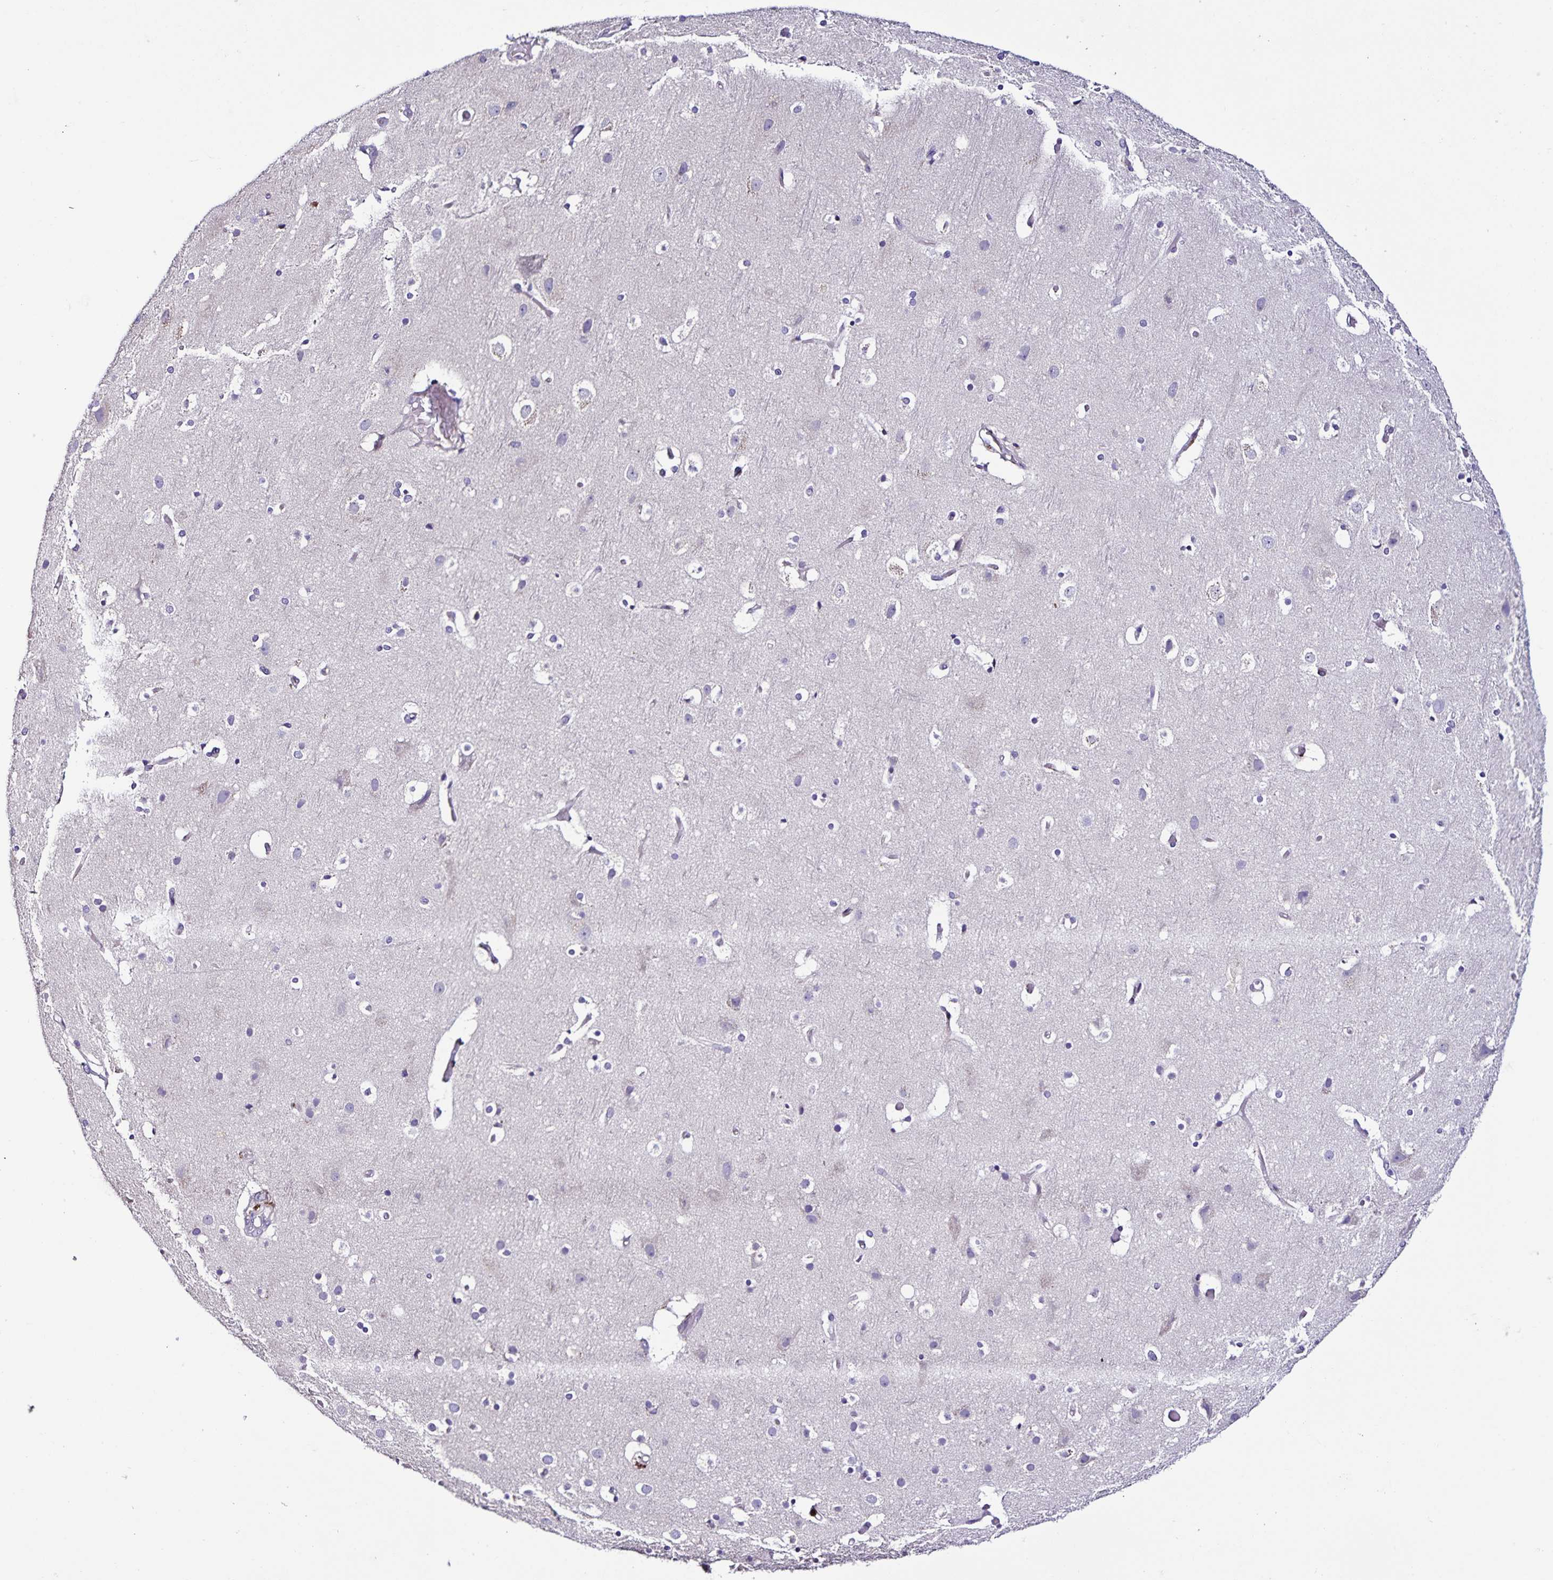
{"staining": {"intensity": "negative", "quantity": "none", "location": "none"}, "tissue": "cerebral cortex", "cell_type": "Endothelial cells", "image_type": "normal", "snomed": [{"axis": "morphology", "description": "Normal tissue, NOS"}, {"axis": "topography", "description": "Cerebral cortex"}], "caption": "This is an immunohistochemistry image of normal cerebral cortex. There is no staining in endothelial cells.", "gene": "OSBPL5", "patient": {"sex": "female", "age": 52}}